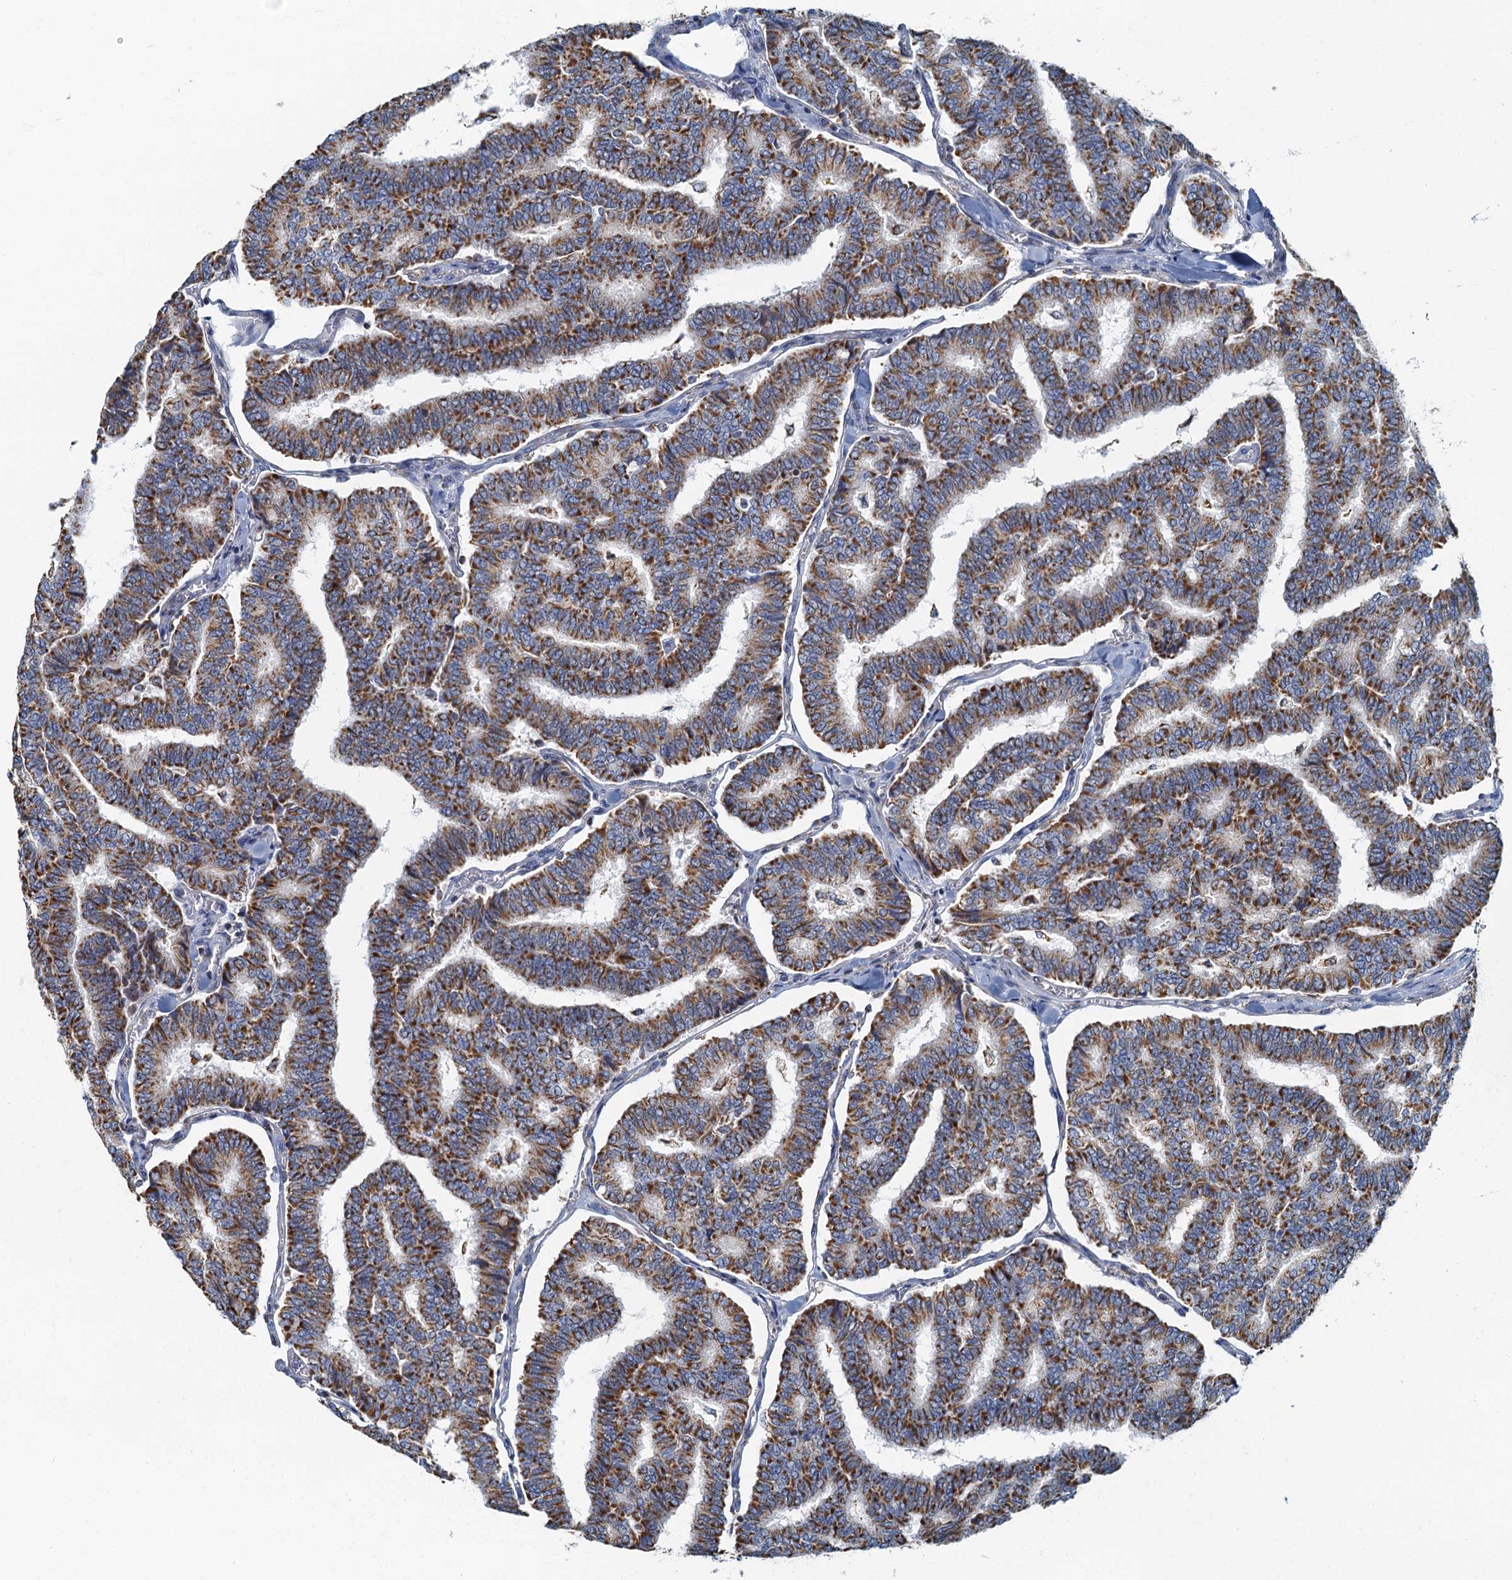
{"staining": {"intensity": "moderate", "quantity": ">75%", "location": "cytoplasmic/membranous"}, "tissue": "thyroid cancer", "cell_type": "Tumor cells", "image_type": "cancer", "snomed": [{"axis": "morphology", "description": "Papillary adenocarcinoma, NOS"}, {"axis": "topography", "description": "Thyroid gland"}], "caption": "Papillary adenocarcinoma (thyroid) stained with a protein marker exhibits moderate staining in tumor cells.", "gene": "RAD9B", "patient": {"sex": "female", "age": 35}}